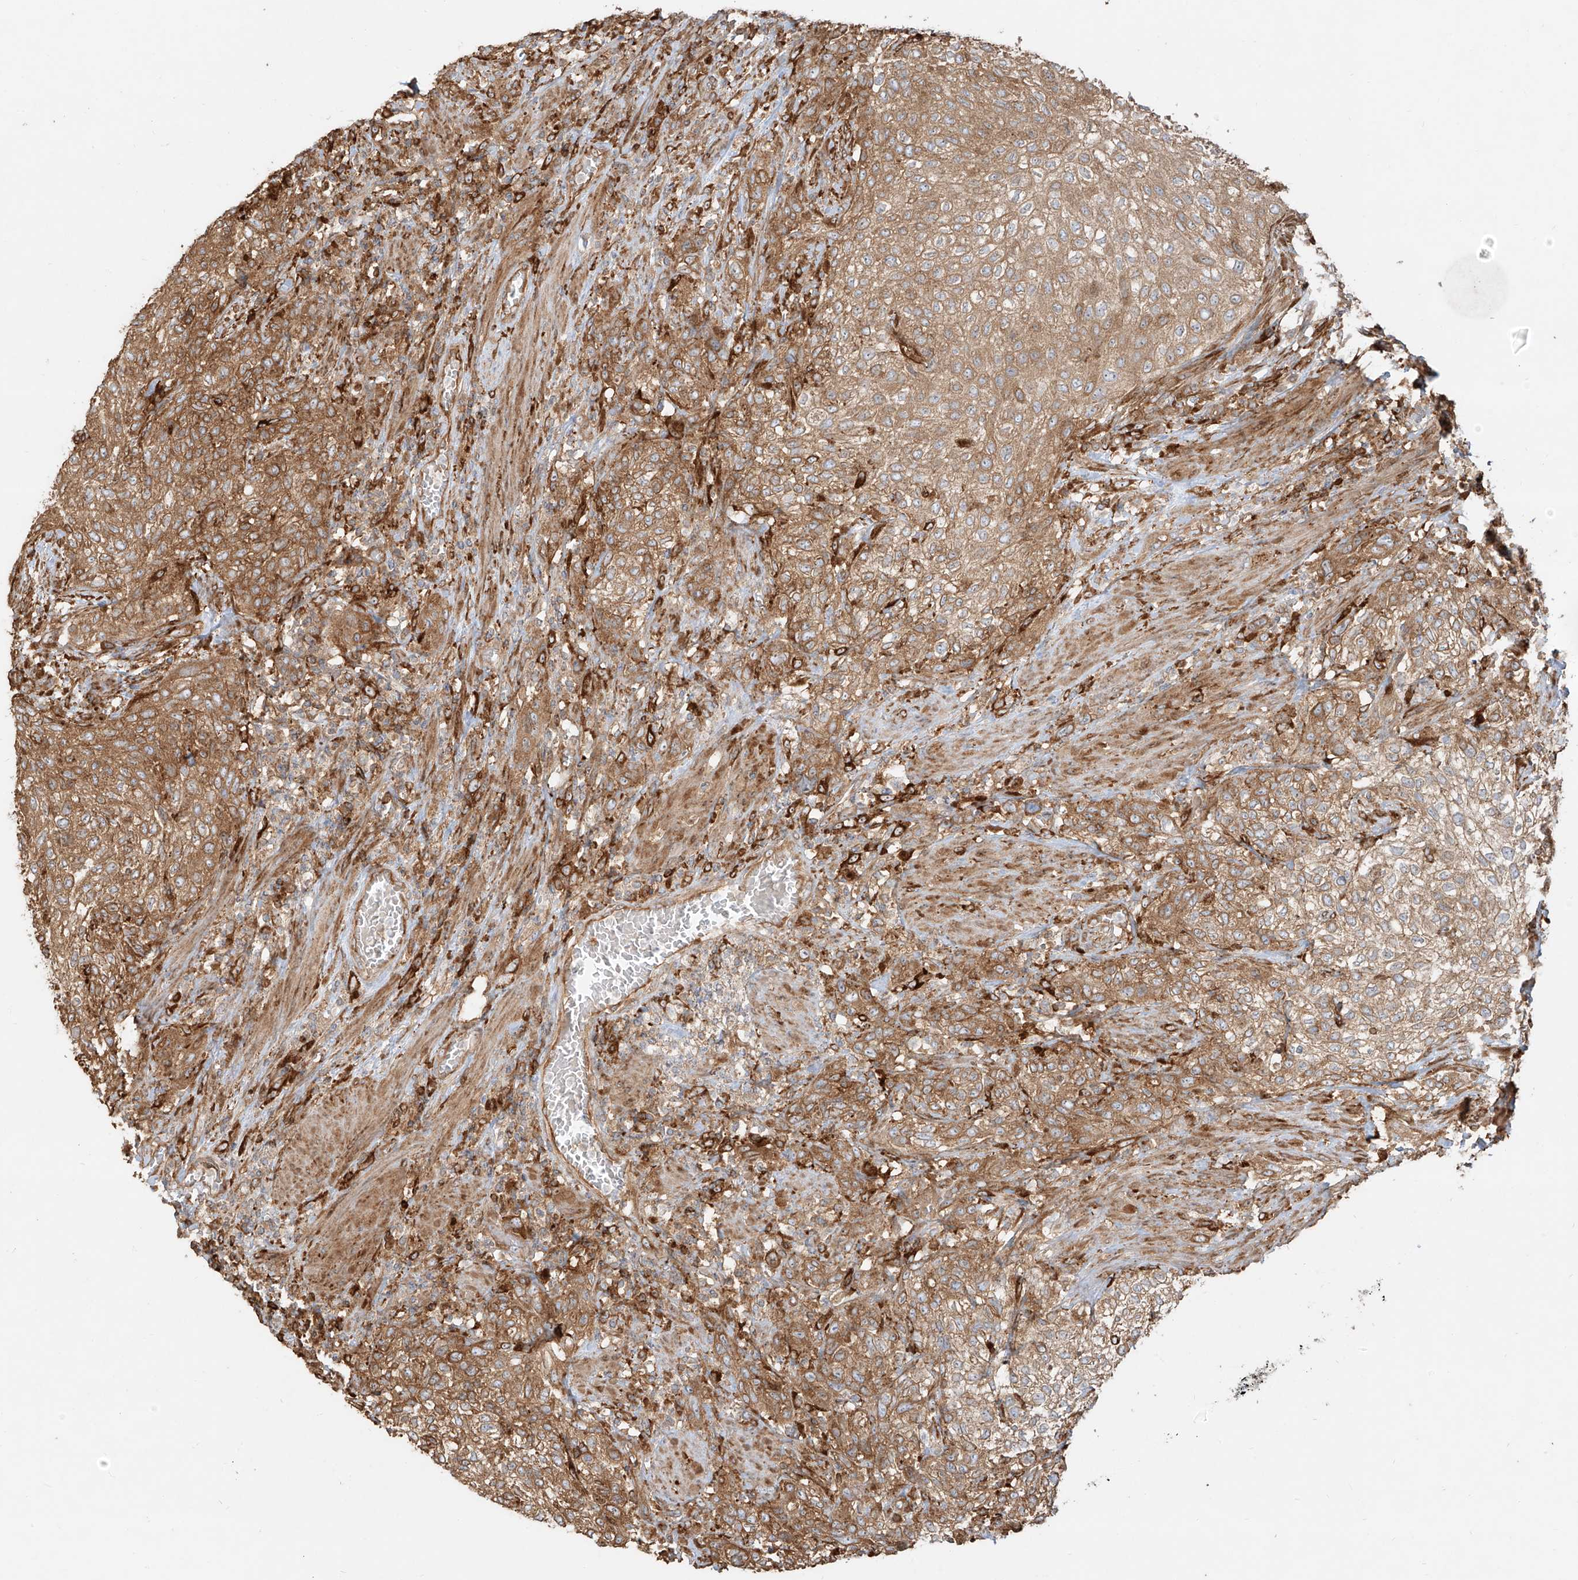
{"staining": {"intensity": "moderate", "quantity": ">75%", "location": "cytoplasmic/membranous"}, "tissue": "urothelial cancer", "cell_type": "Tumor cells", "image_type": "cancer", "snomed": [{"axis": "morphology", "description": "Urothelial carcinoma, High grade"}, {"axis": "topography", "description": "Urinary bladder"}], "caption": "The photomicrograph reveals staining of urothelial cancer, revealing moderate cytoplasmic/membranous protein expression (brown color) within tumor cells.", "gene": "SNX9", "patient": {"sex": "male", "age": 35}}